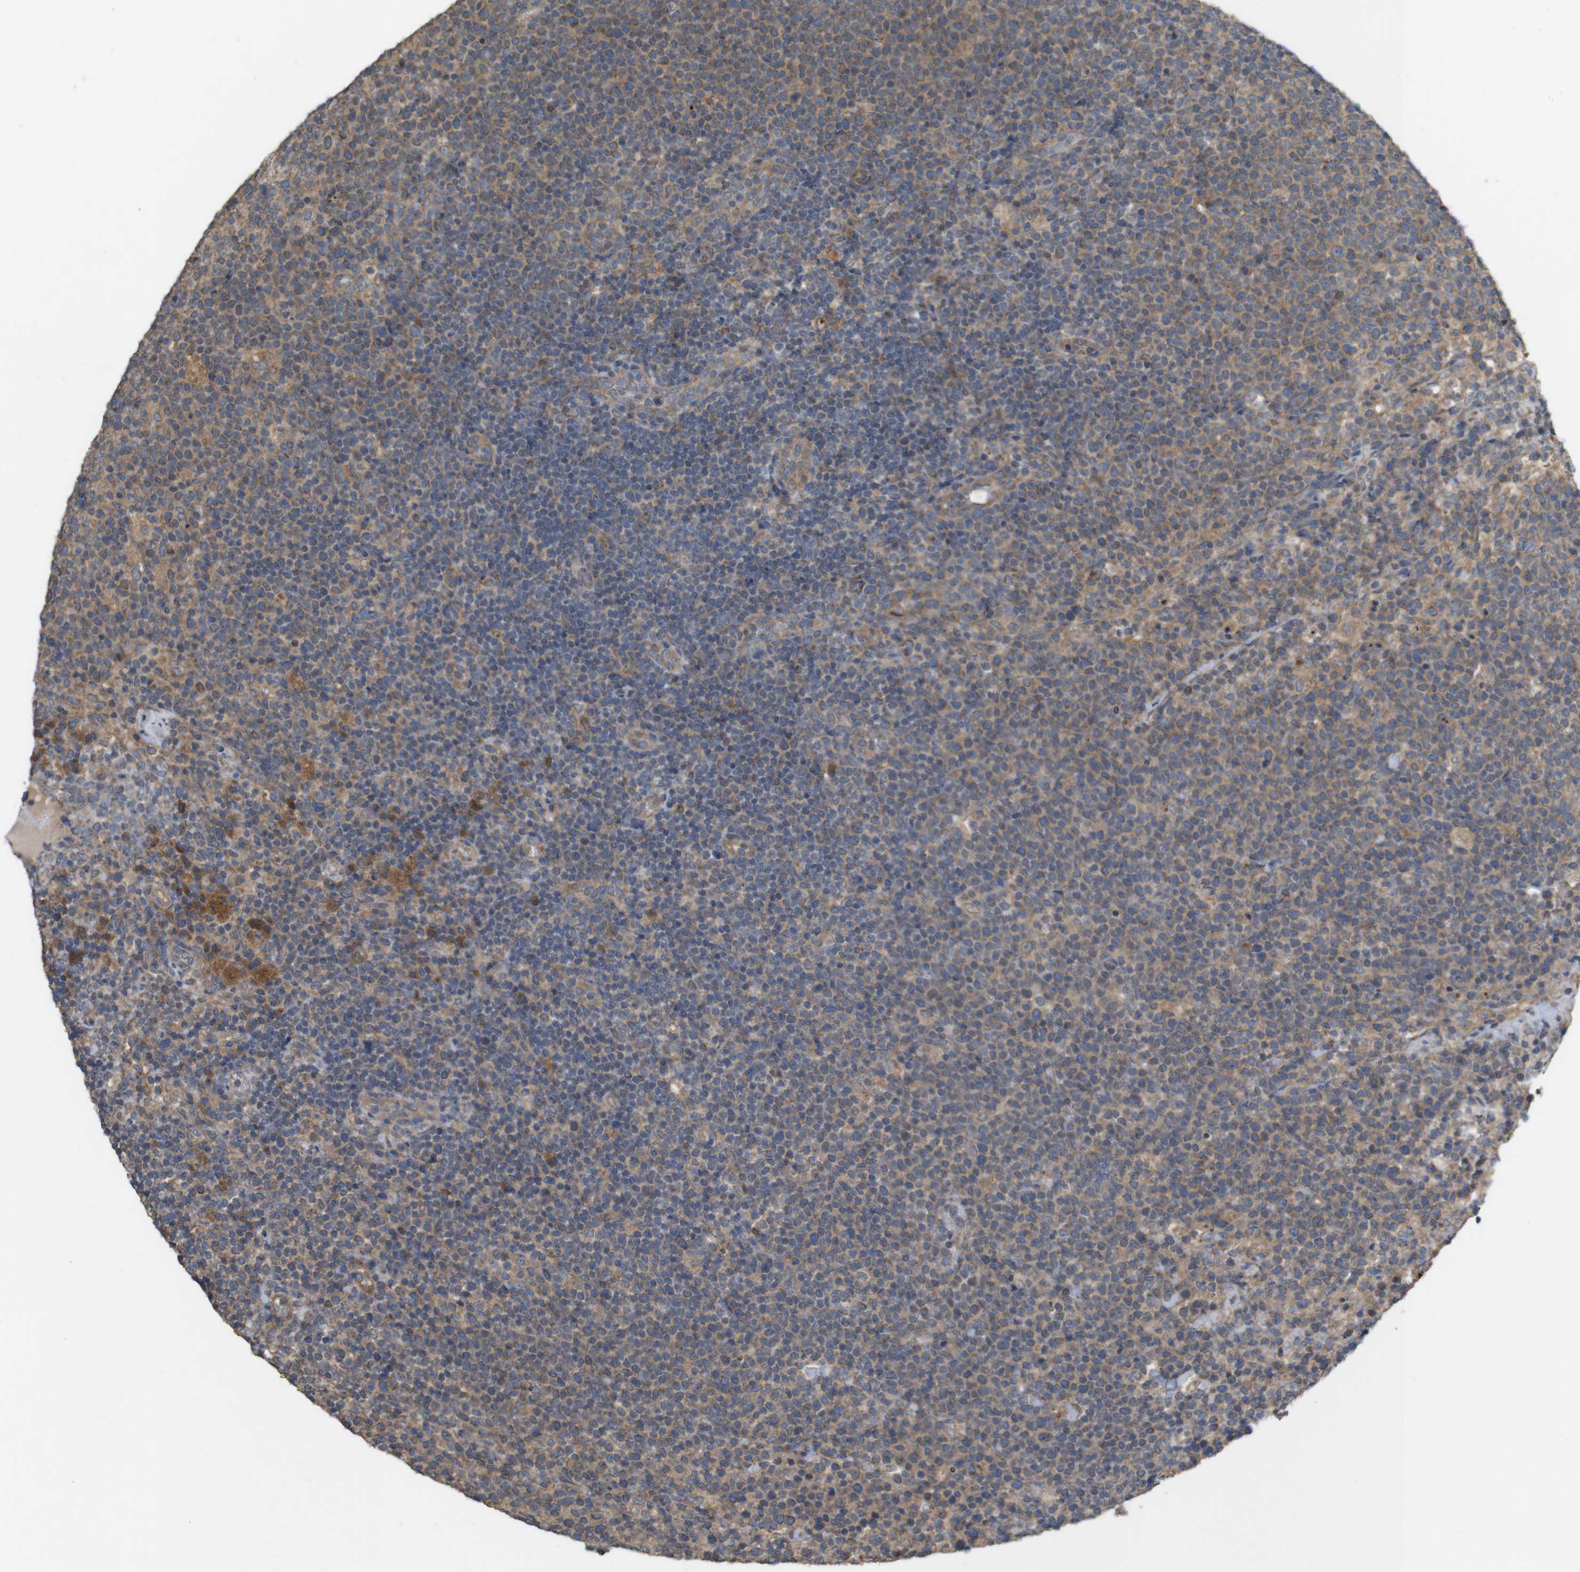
{"staining": {"intensity": "moderate", "quantity": ">75%", "location": "cytoplasmic/membranous"}, "tissue": "lymphoma", "cell_type": "Tumor cells", "image_type": "cancer", "snomed": [{"axis": "morphology", "description": "Malignant lymphoma, non-Hodgkin's type, High grade"}, {"axis": "topography", "description": "Lymph node"}], "caption": "This histopathology image reveals malignant lymphoma, non-Hodgkin's type (high-grade) stained with immunohistochemistry (IHC) to label a protein in brown. The cytoplasmic/membranous of tumor cells show moderate positivity for the protein. Nuclei are counter-stained blue.", "gene": "KCNS3", "patient": {"sex": "male", "age": 61}}